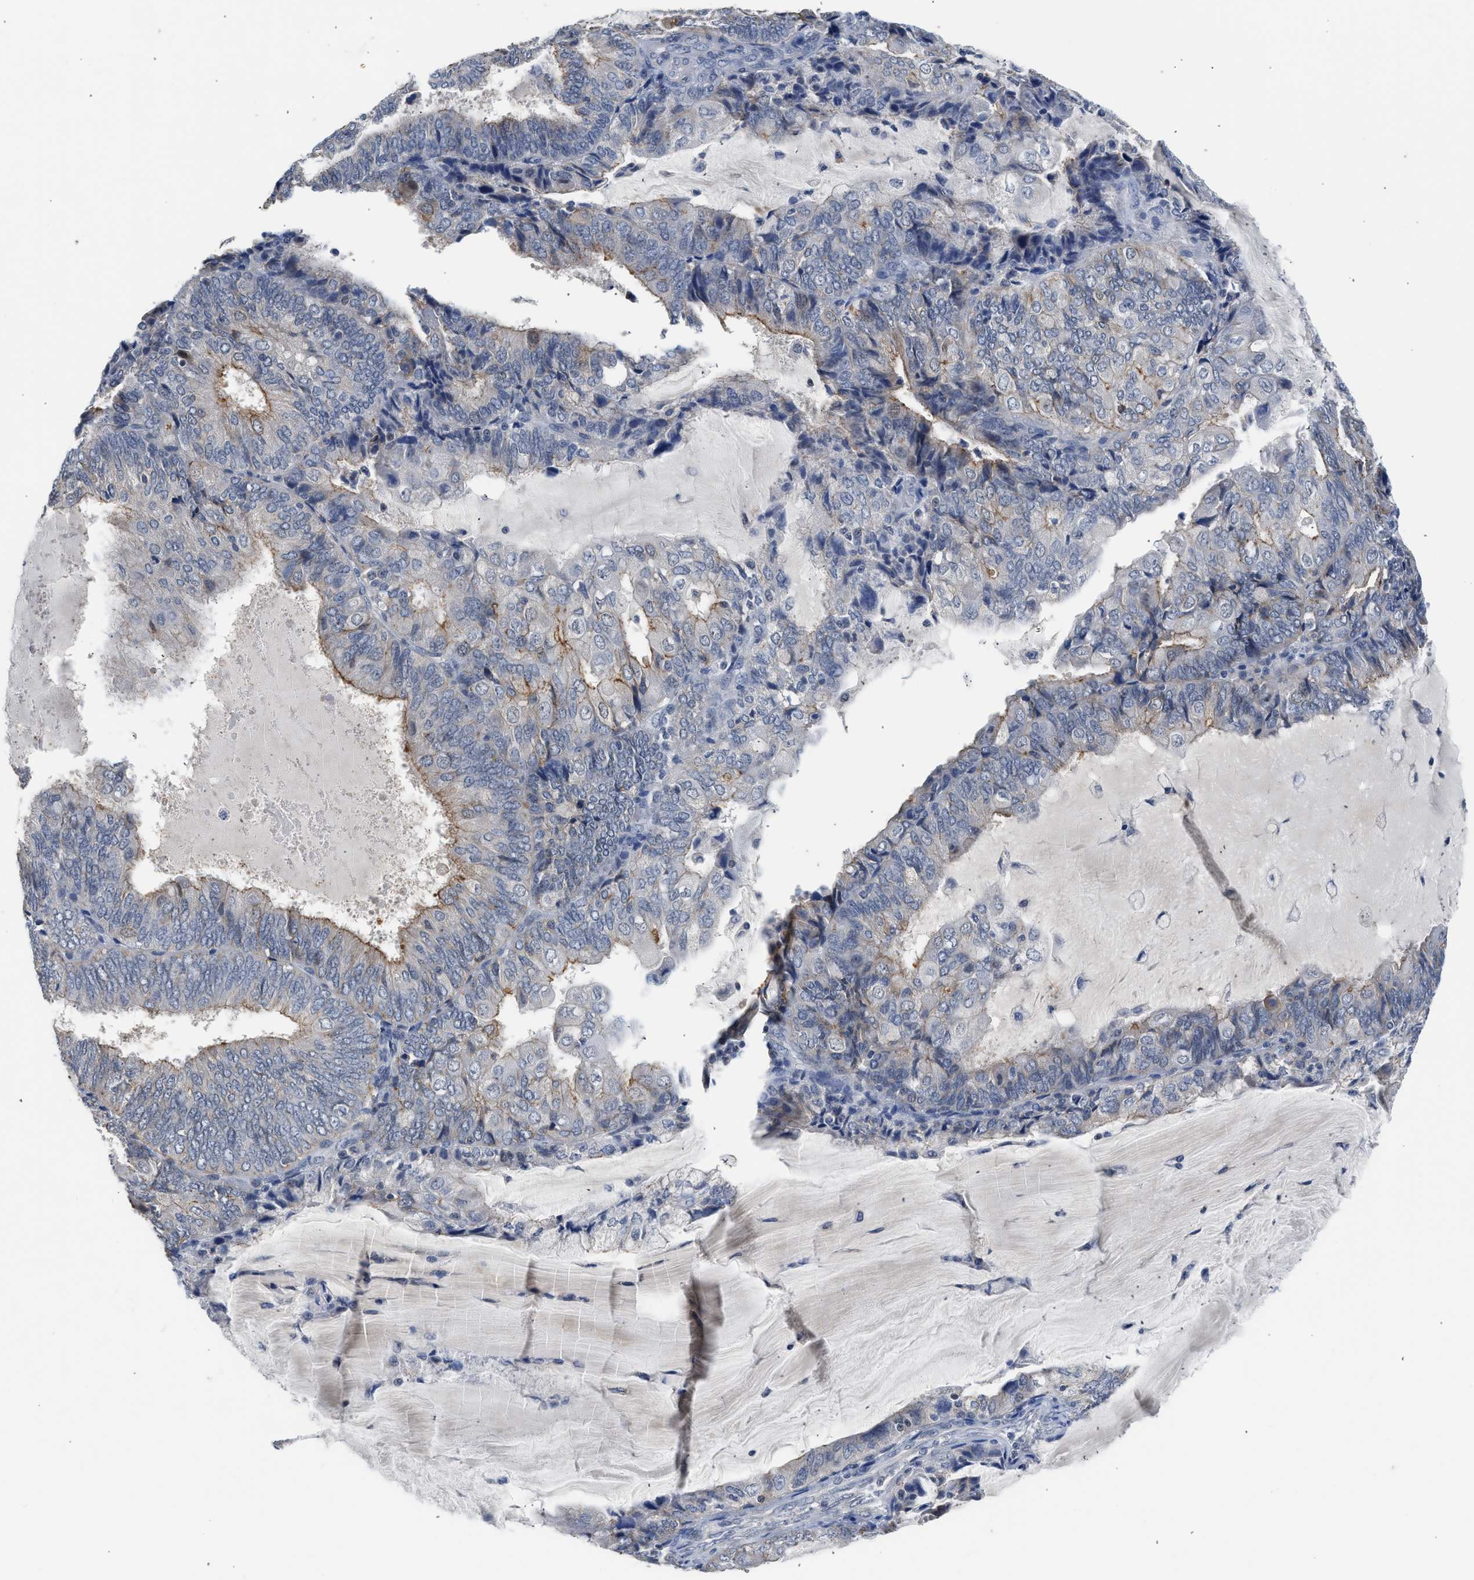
{"staining": {"intensity": "moderate", "quantity": "<25%", "location": "cytoplasmic/membranous"}, "tissue": "endometrial cancer", "cell_type": "Tumor cells", "image_type": "cancer", "snomed": [{"axis": "morphology", "description": "Adenocarcinoma, NOS"}, {"axis": "topography", "description": "Endometrium"}], "caption": "Moderate cytoplasmic/membranous protein positivity is seen in about <25% of tumor cells in endometrial cancer (adenocarcinoma).", "gene": "CSF3R", "patient": {"sex": "female", "age": 81}}